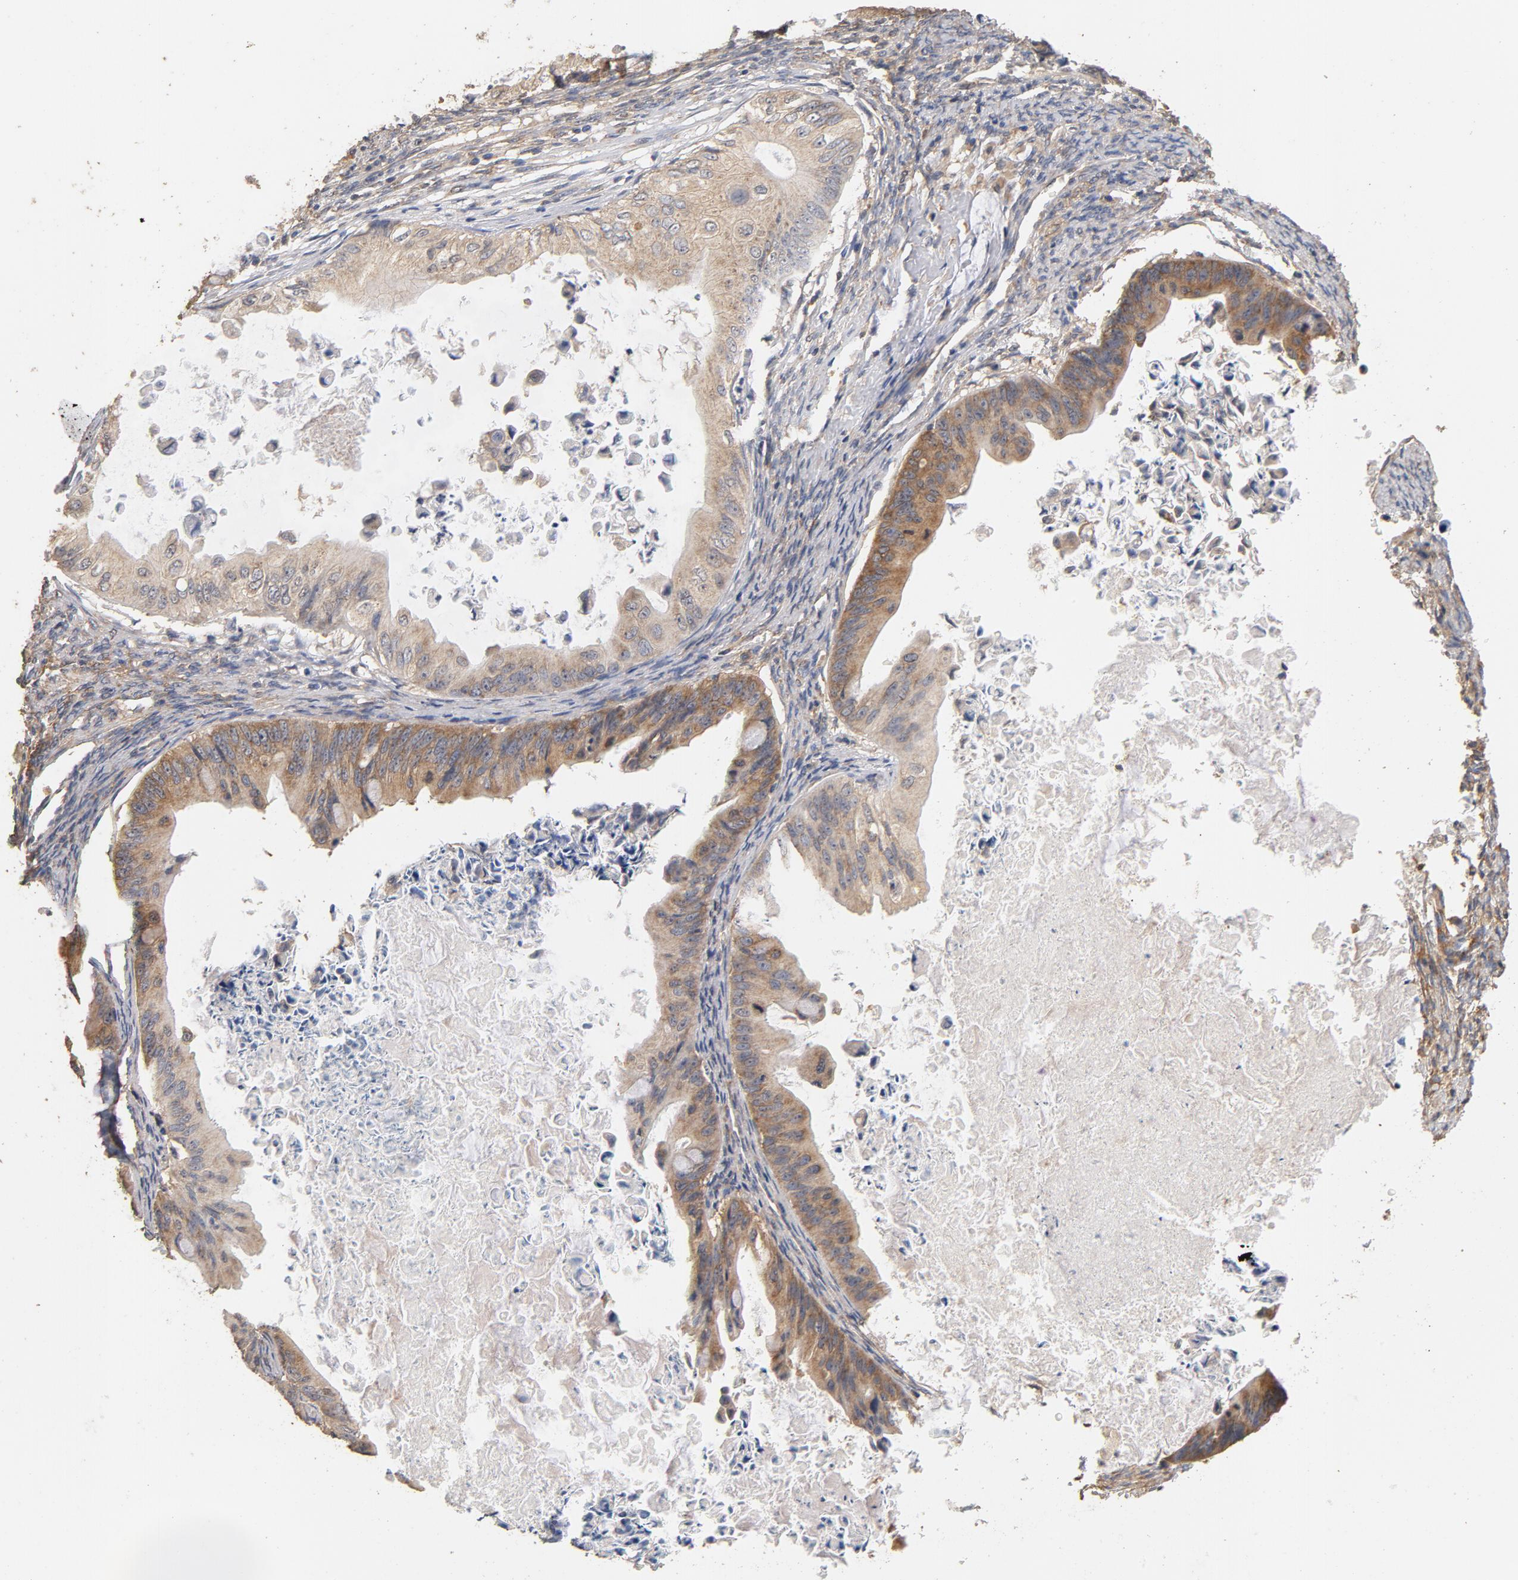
{"staining": {"intensity": "moderate", "quantity": ">75%", "location": "cytoplasmic/membranous"}, "tissue": "ovarian cancer", "cell_type": "Tumor cells", "image_type": "cancer", "snomed": [{"axis": "morphology", "description": "Cystadenocarcinoma, mucinous, NOS"}, {"axis": "topography", "description": "Ovary"}], "caption": "Ovarian cancer stained with DAB IHC displays medium levels of moderate cytoplasmic/membranous positivity in about >75% of tumor cells.", "gene": "DDX6", "patient": {"sex": "female", "age": 37}}